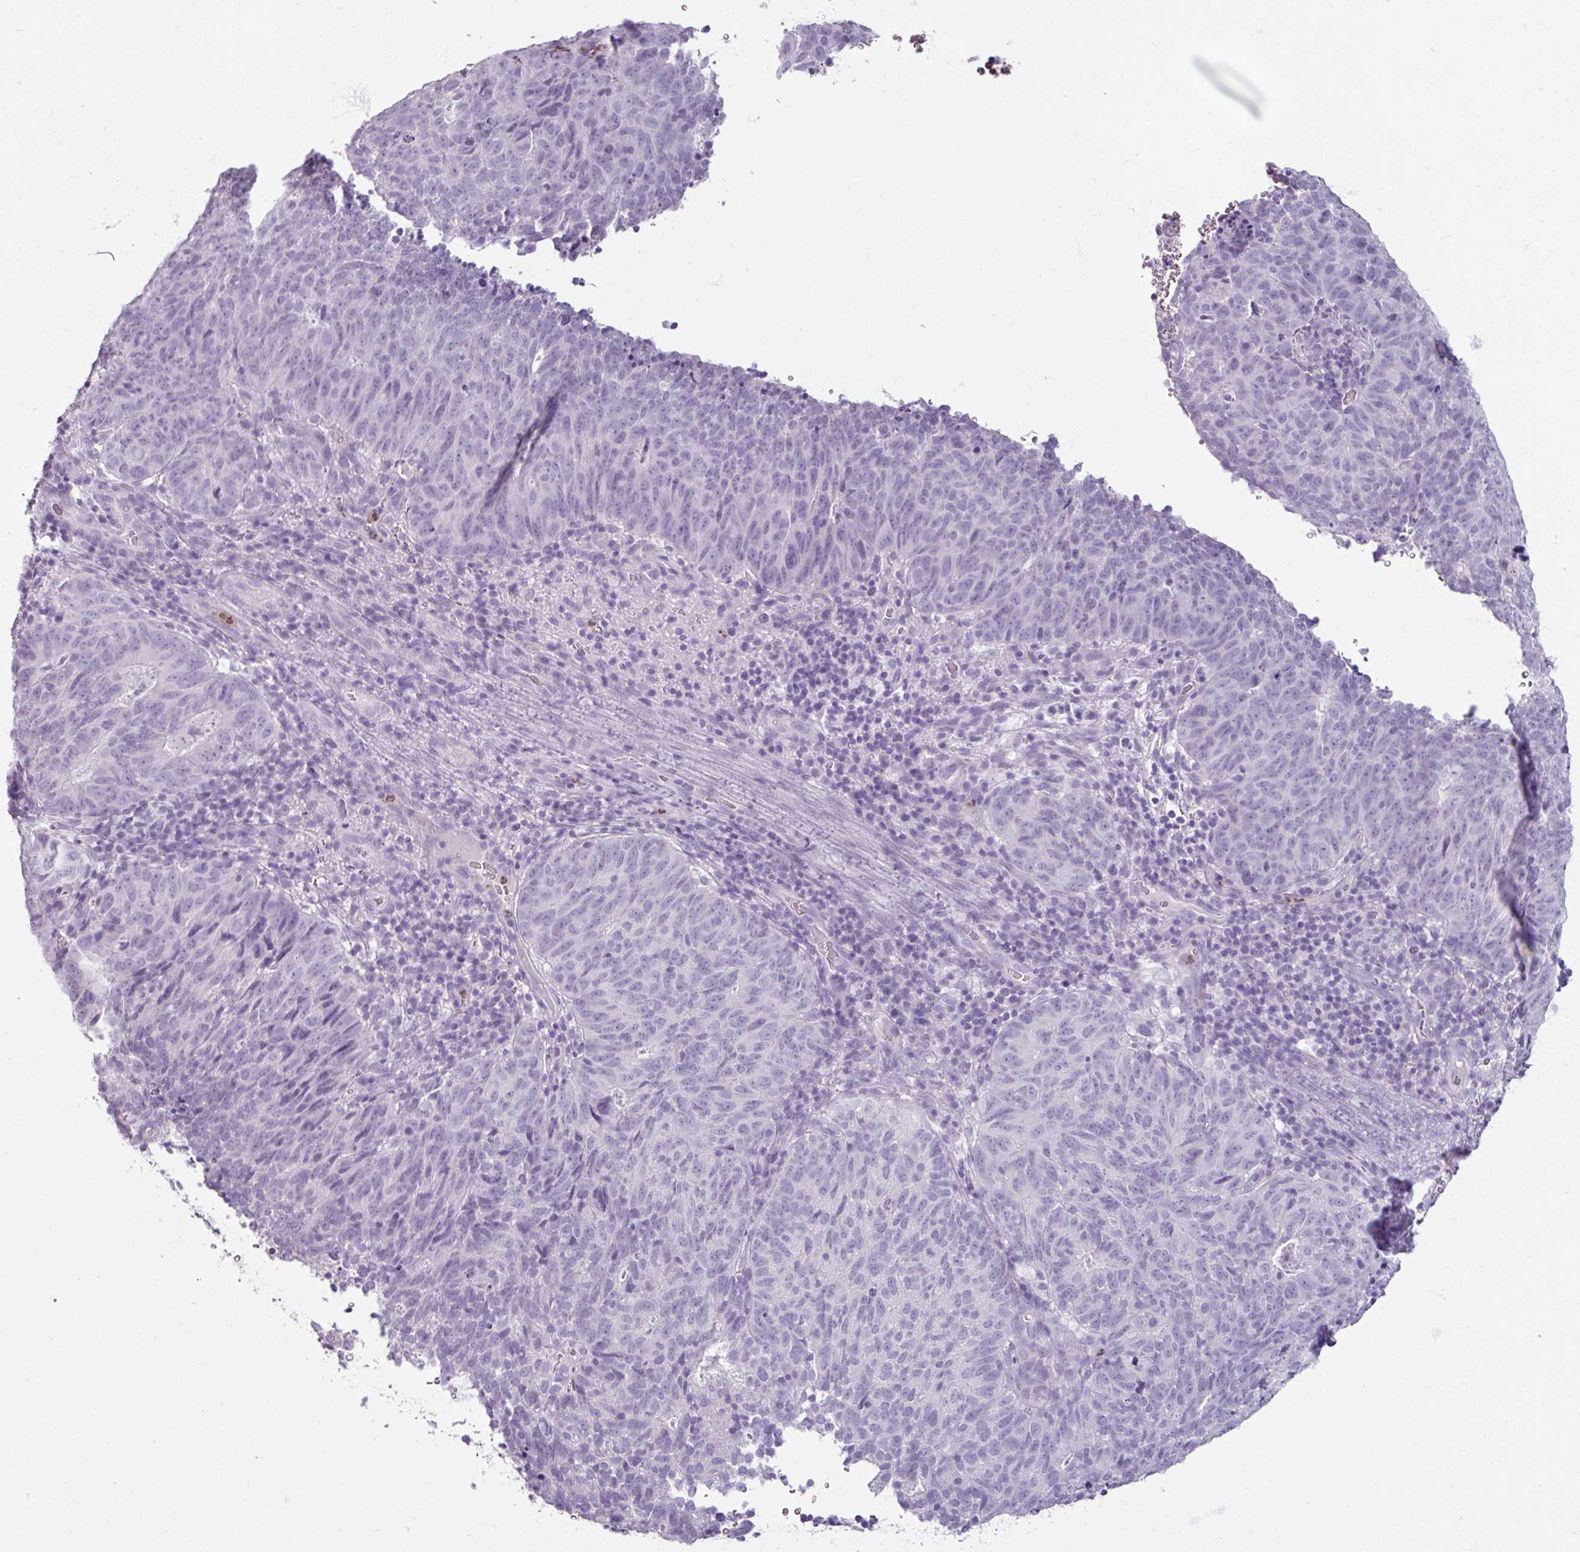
{"staining": {"intensity": "negative", "quantity": "none", "location": "none"}, "tissue": "cervical cancer", "cell_type": "Tumor cells", "image_type": "cancer", "snomed": [{"axis": "morphology", "description": "Adenocarcinoma, NOS"}, {"axis": "topography", "description": "Cervix"}], "caption": "The image shows no significant staining in tumor cells of adenocarcinoma (cervical).", "gene": "ARG1", "patient": {"sex": "female", "age": 38}}